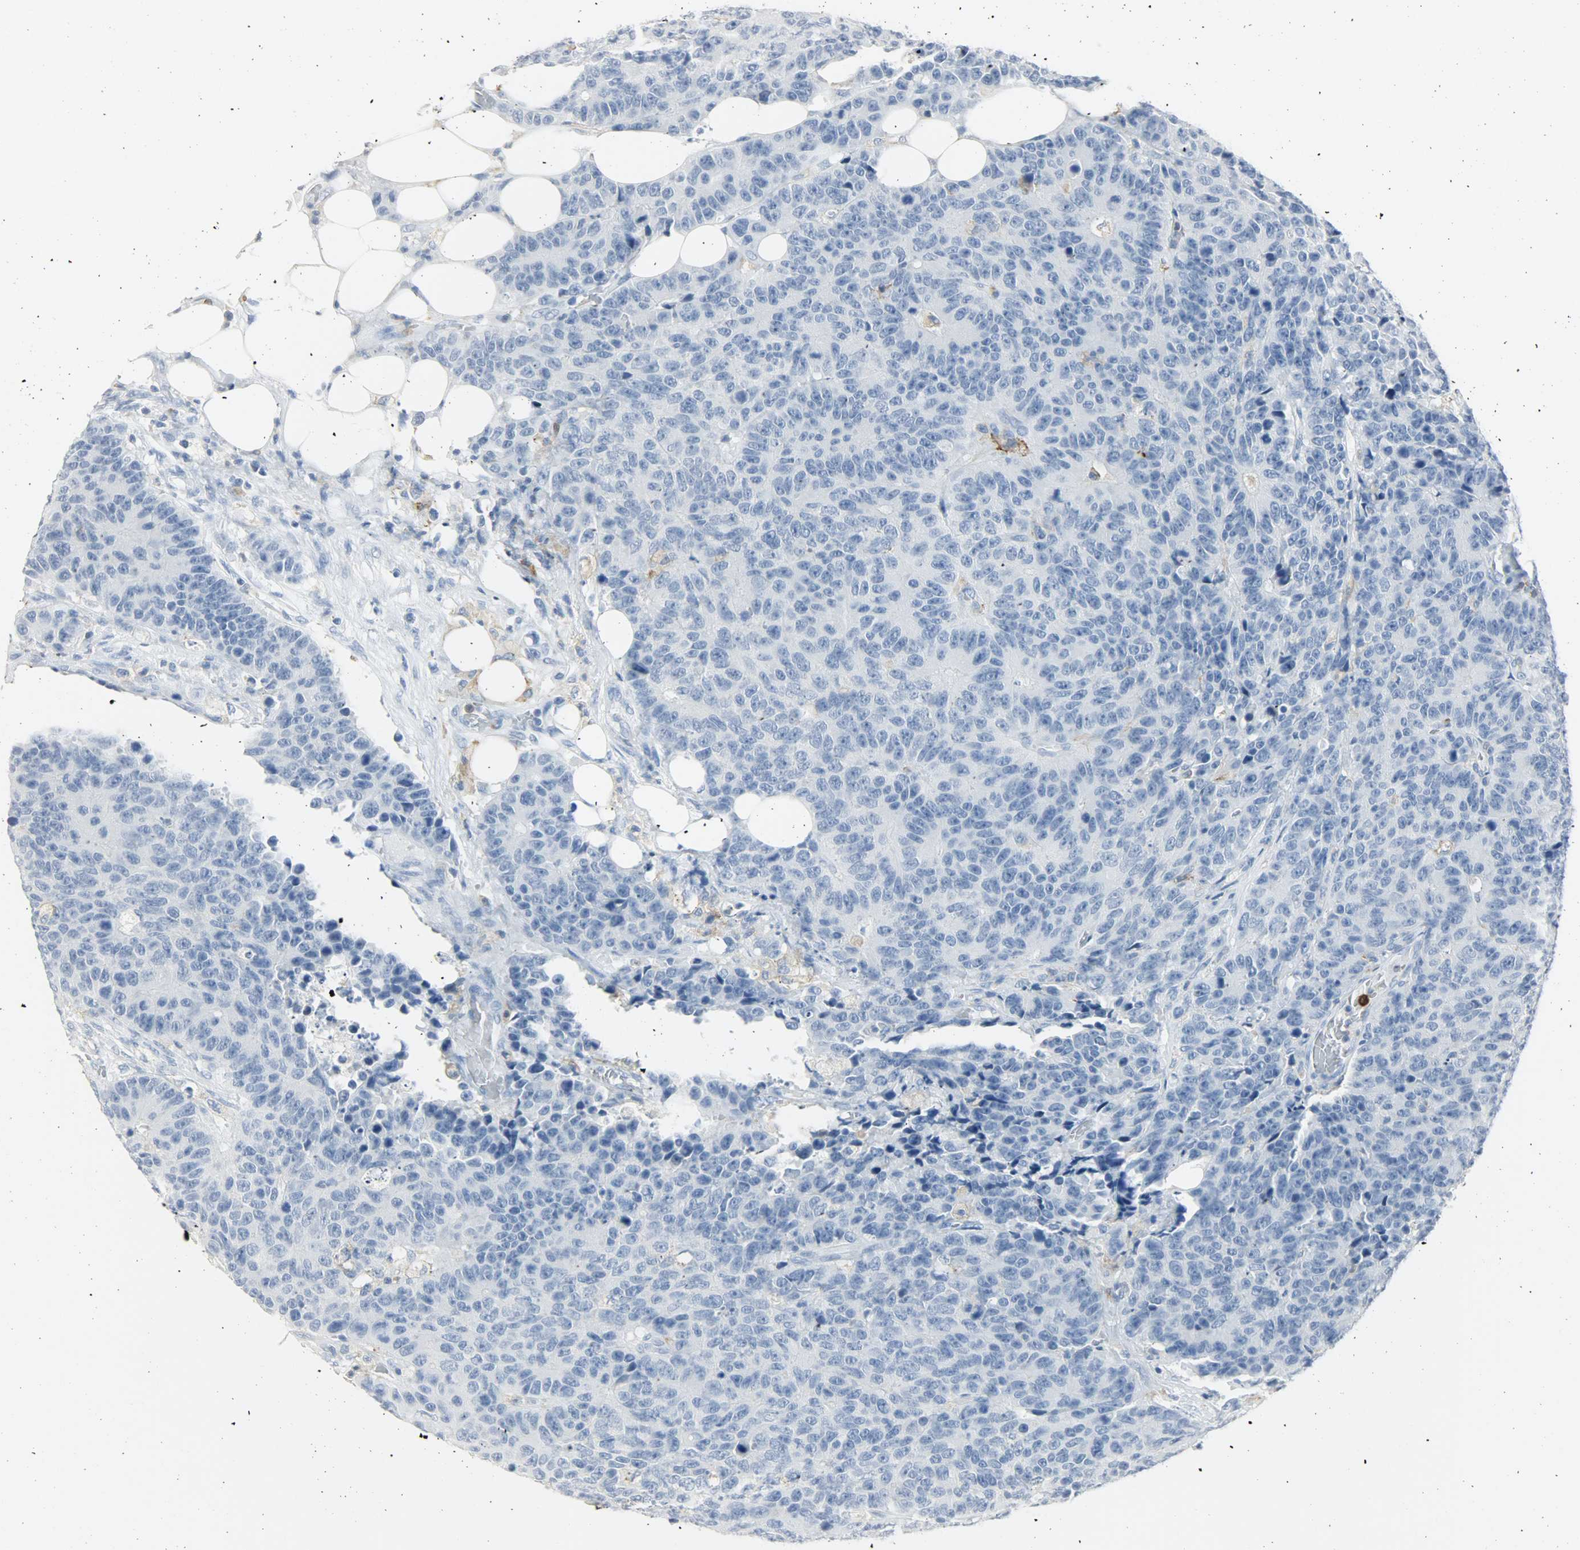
{"staining": {"intensity": "negative", "quantity": "none", "location": "none"}, "tissue": "colorectal cancer", "cell_type": "Tumor cells", "image_type": "cancer", "snomed": [{"axis": "morphology", "description": "Adenocarcinoma, NOS"}, {"axis": "topography", "description": "Colon"}], "caption": "A micrograph of human colorectal adenocarcinoma is negative for staining in tumor cells. The staining is performed using DAB (3,3'-diaminobenzidine) brown chromogen with nuclei counter-stained in using hematoxylin.", "gene": "PTPN6", "patient": {"sex": "female", "age": 86}}